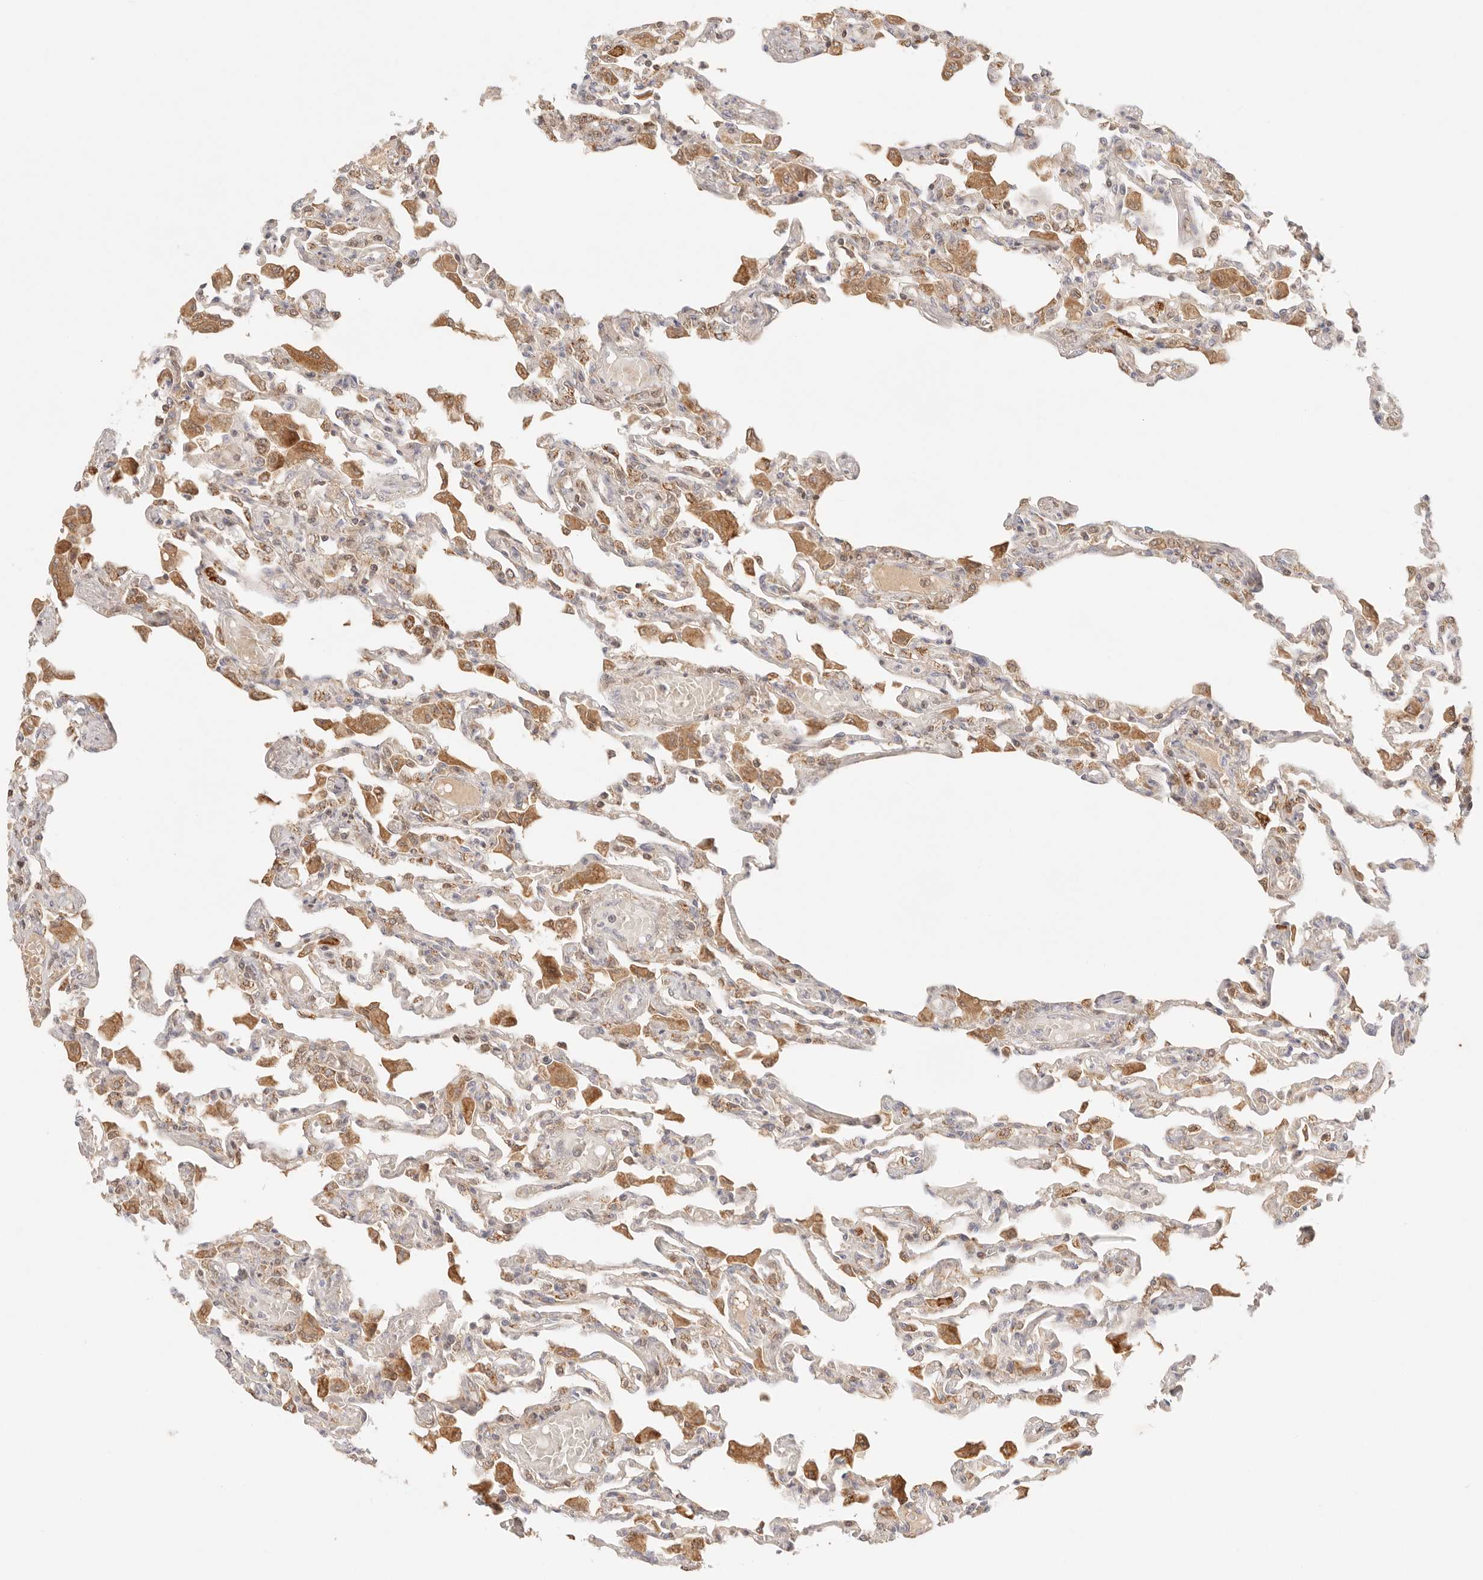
{"staining": {"intensity": "moderate", "quantity": "25%-75%", "location": "cytoplasmic/membranous"}, "tissue": "lung", "cell_type": "Alveolar cells", "image_type": "normal", "snomed": [{"axis": "morphology", "description": "Normal tissue, NOS"}, {"axis": "topography", "description": "Bronchus"}, {"axis": "topography", "description": "Lung"}], "caption": "Immunohistochemistry image of unremarkable lung: human lung stained using immunohistochemistry demonstrates medium levels of moderate protein expression localized specifically in the cytoplasmic/membranous of alveolar cells, appearing as a cytoplasmic/membranous brown color.", "gene": "COA6", "patient": {"sex": "female", "age": 49}}